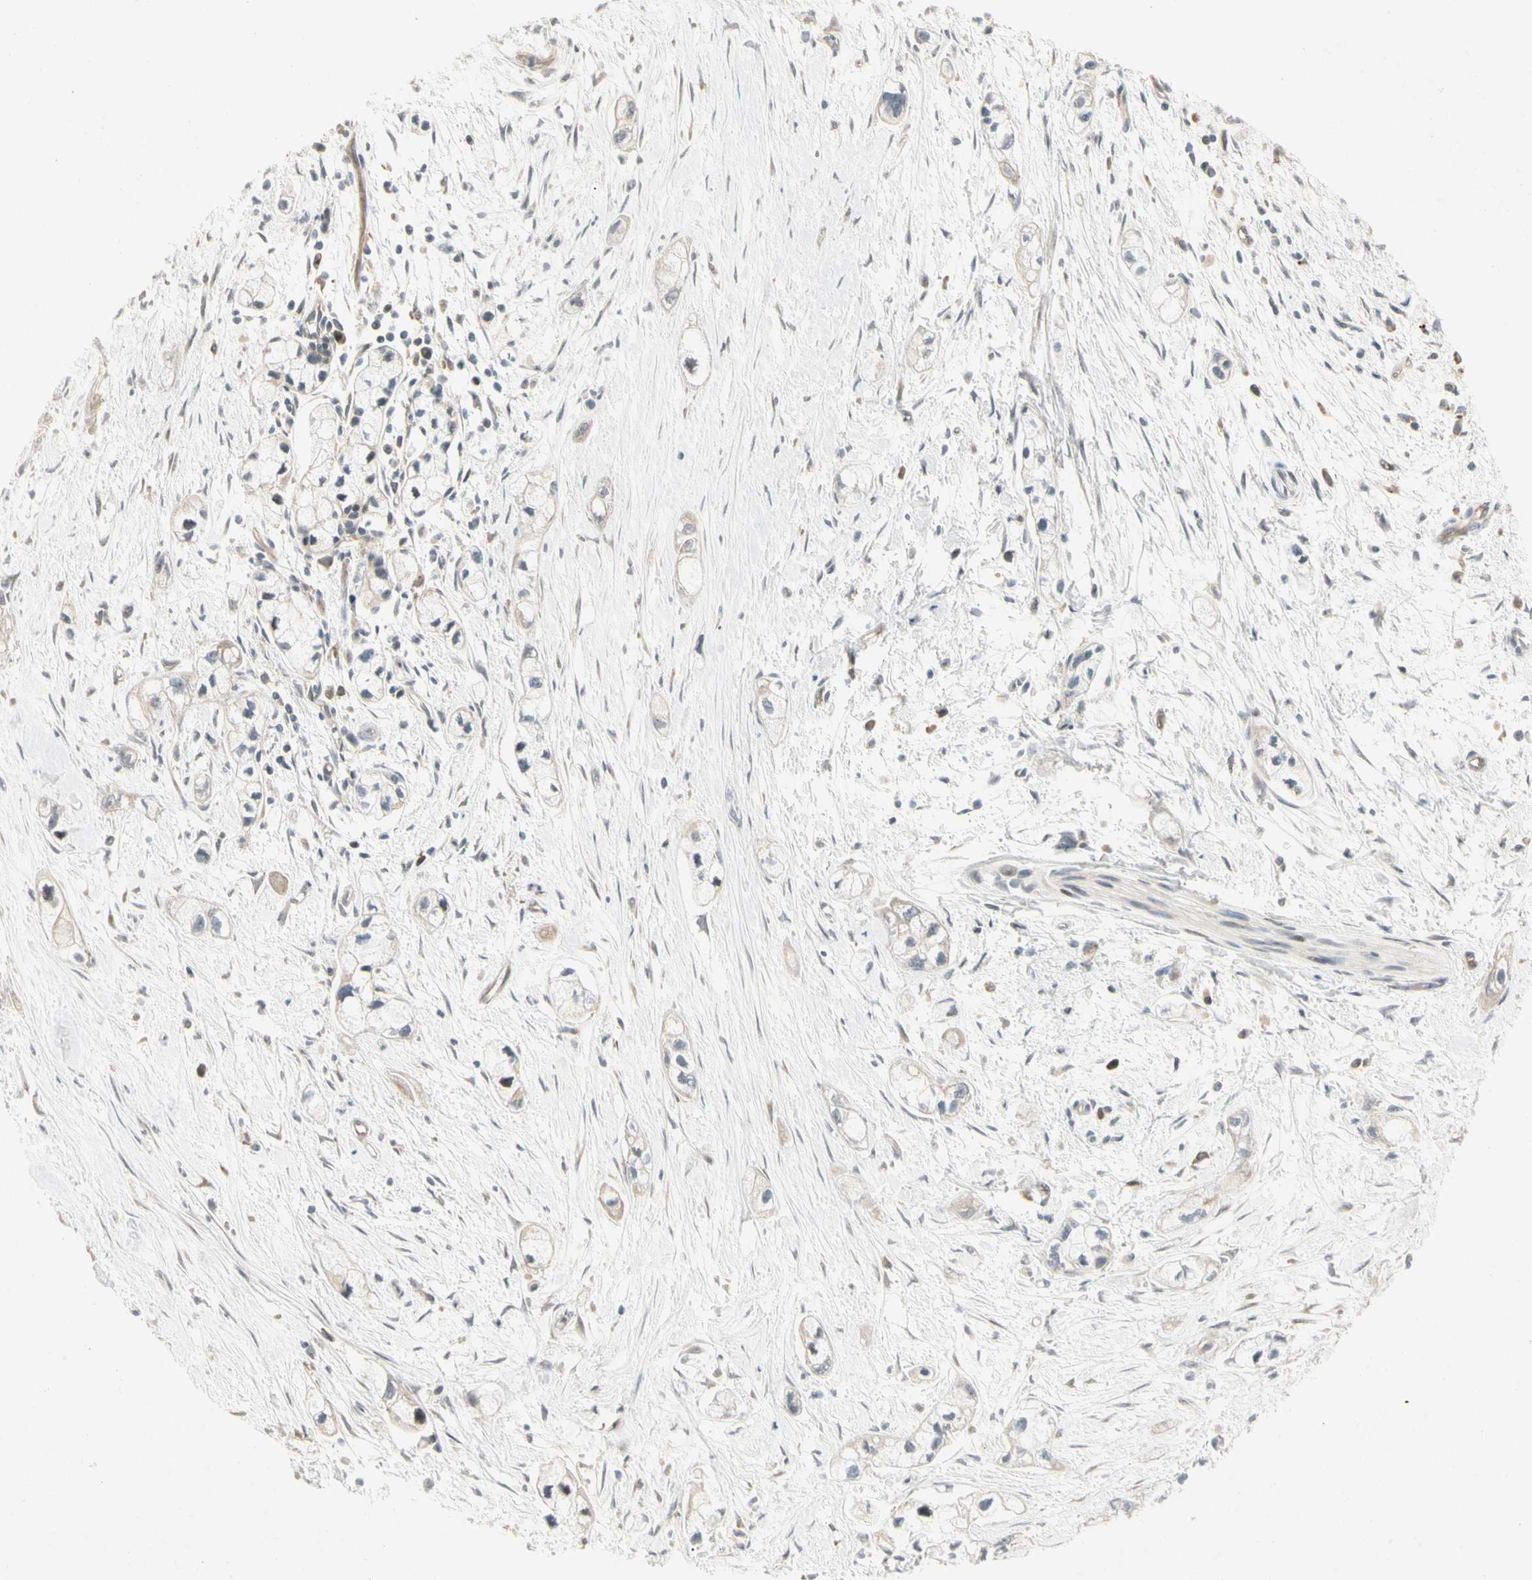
{"staining": {"intensity": "negative", "quantity": "none", "location": "none"}, "tissue": "pancreatic cancer", "cell_type": "Tumor cells", "image_type": "cancer", "snomed": [{"axis": "morphology", "description": "Adenocarcinoma, NOS"}, {"axis": "topography", "description": "Pancreas"}], "caption": "This is an immunohistochemistry (IHC) histopathology image of pancreatic cancer. There is no staining in tumor cells.", "gene": "FNDC3B", "patient": {"sex": "male", "age": 74}}